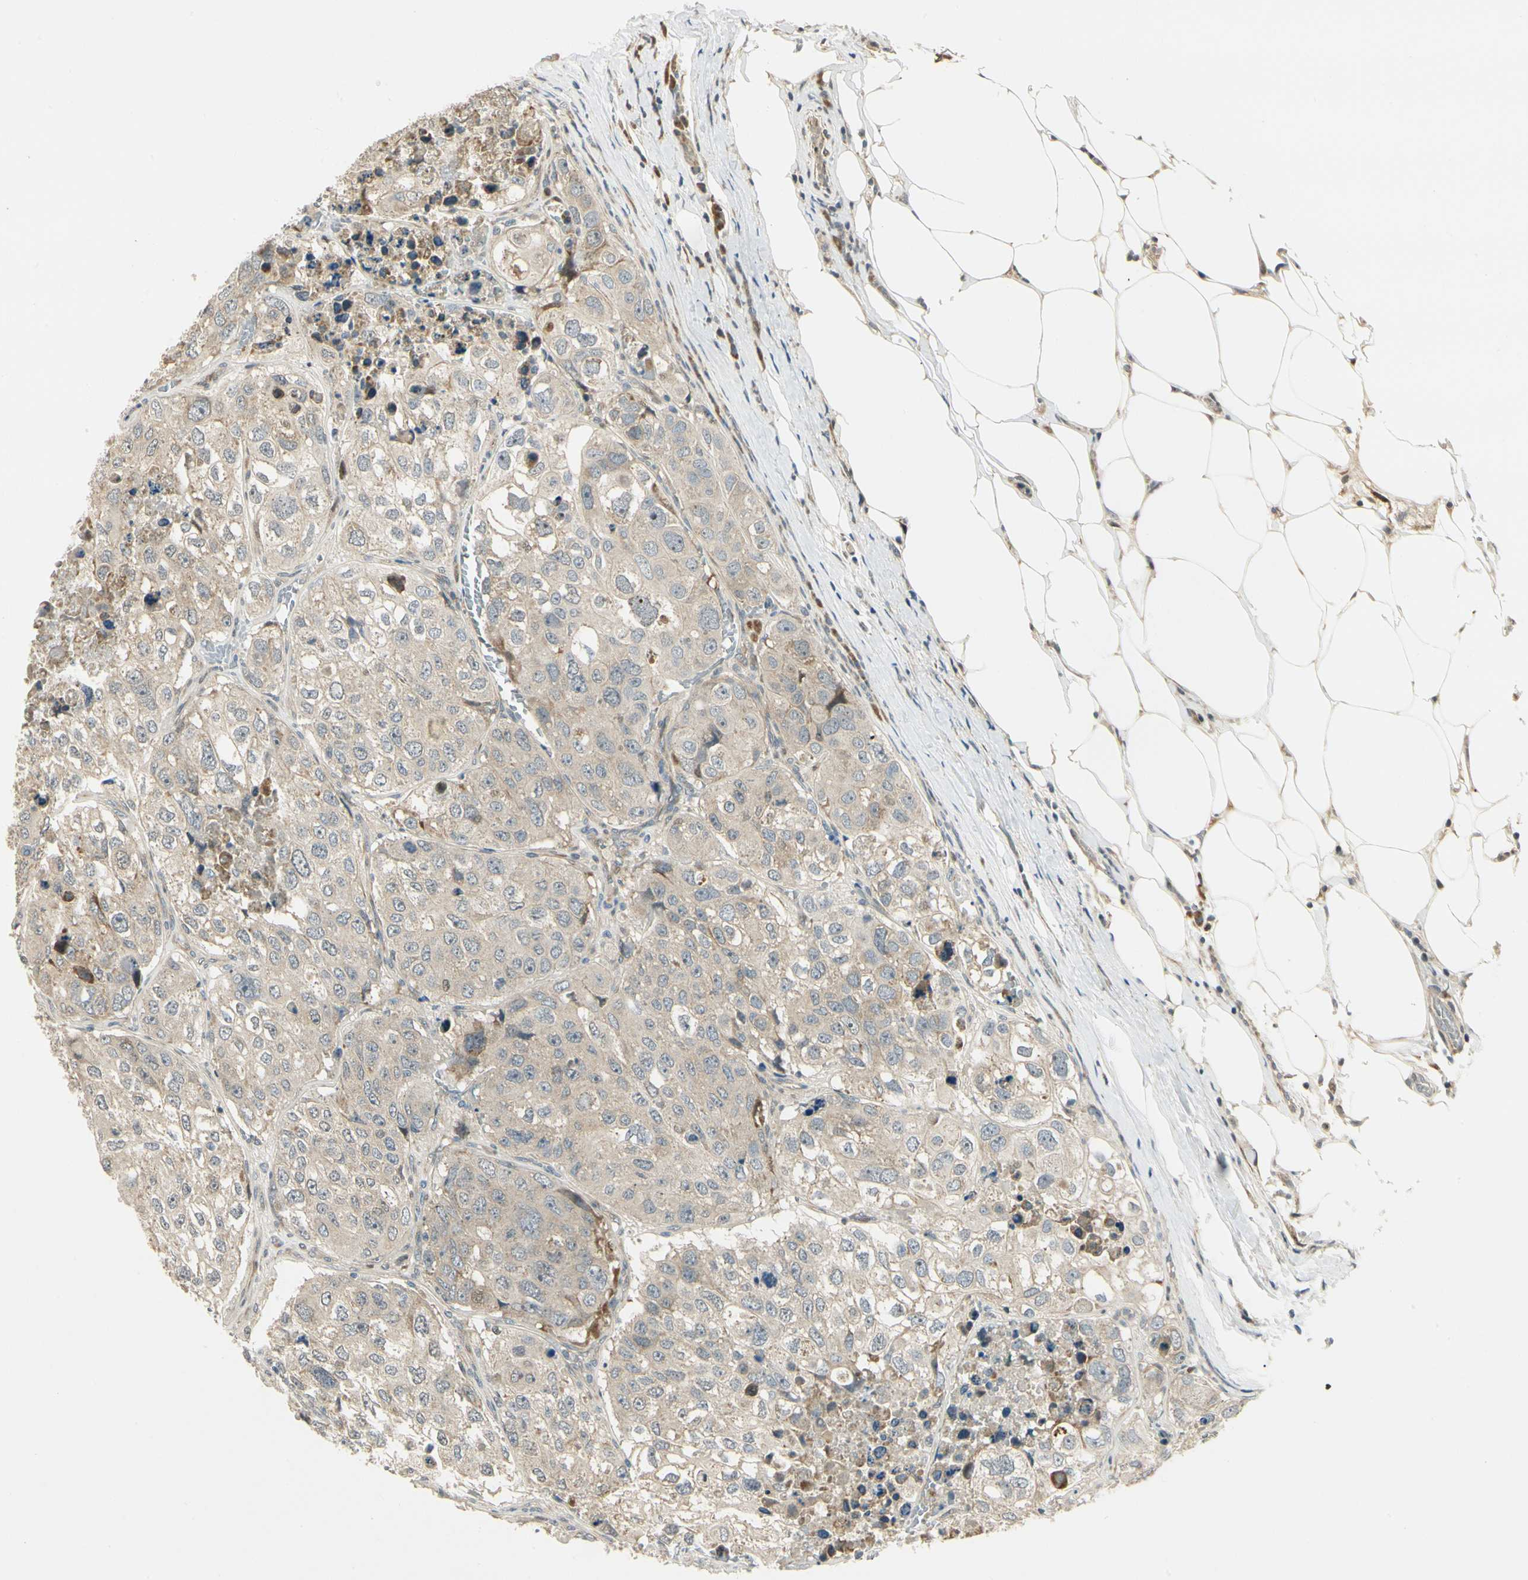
{"staining": {"intensity": "weak", "quantity": ">75%", "location": "cytoplasmic/membranous"}, "tissue": "urothelial cancer", "cell_type": "Tumor cells", "image_type": "cancer", "snomed": [{"axis": "morphology", "description": "Urothelial carcinoma, High grade"}, {"axis": "topography", "description": "Lymph node"}, {"axis": "topography", "description": "Urinary bladder"}], "caption": "Human urothelial carcinoma (high-grade) stained with a brown dye shows weak cytoplasmic/membranous positive staining in about >75% of tumor cells.", "gene": "P4HA3", "patient": {"sex": "male", "age": 51}}